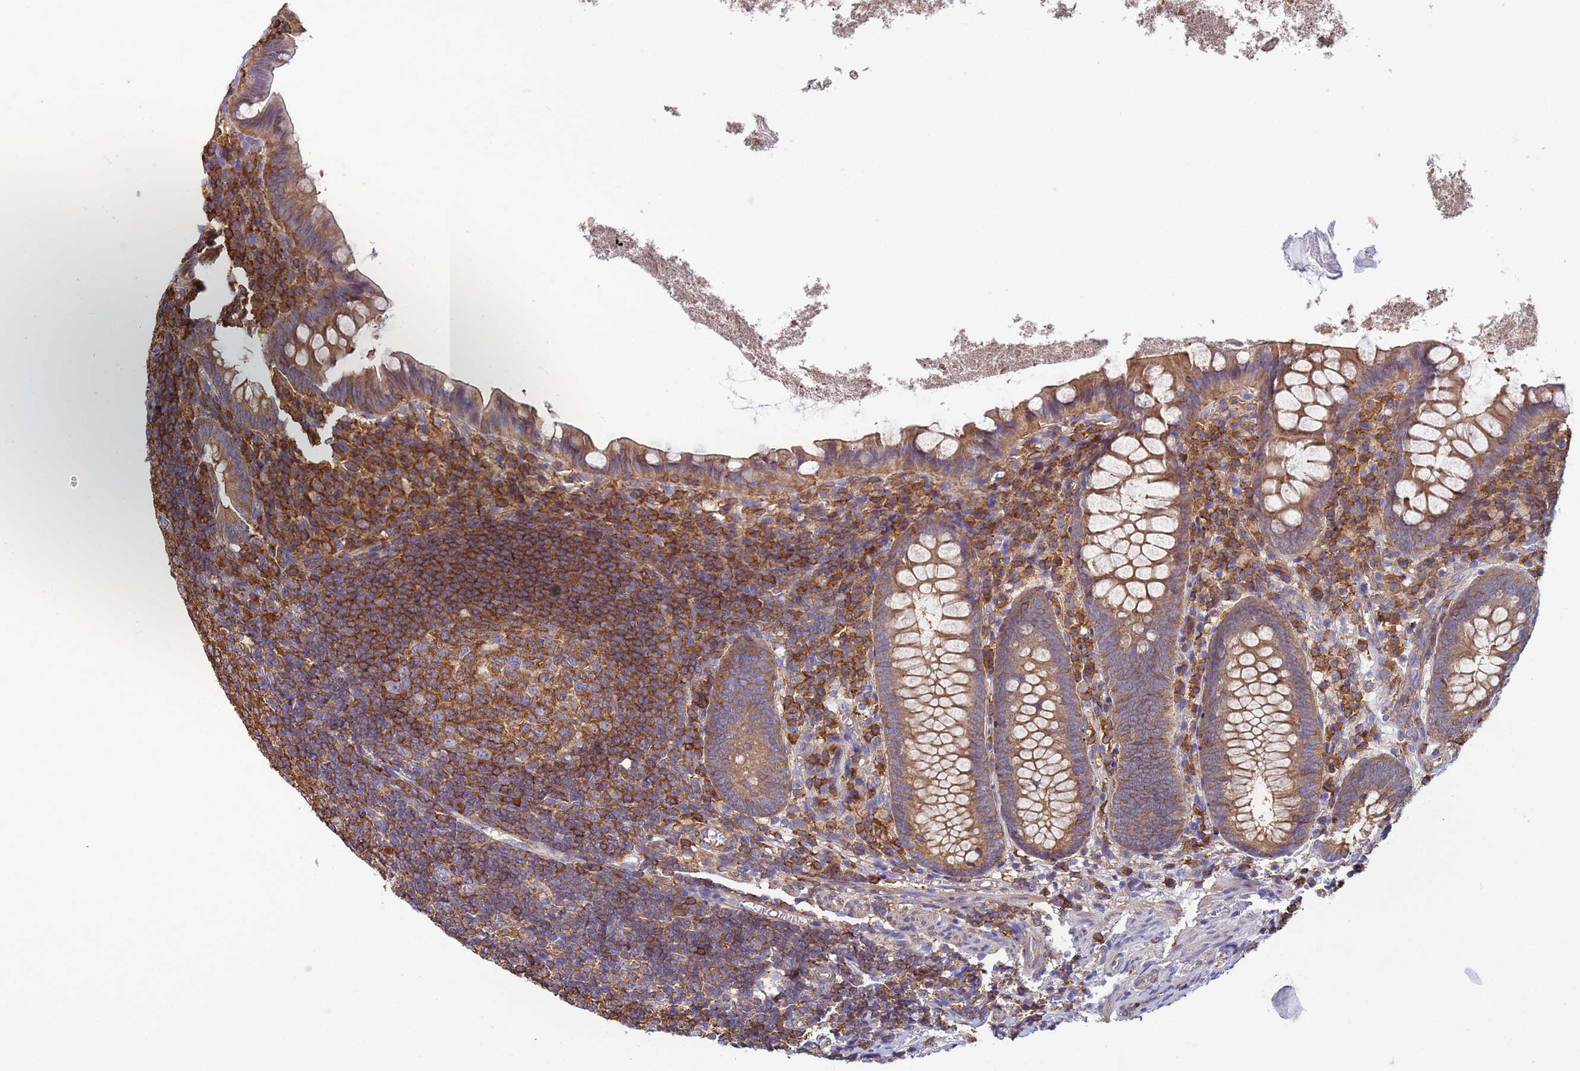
{"staining": {"intensity": "moderate", "quantity": ">75%", "location": "cytoplasmic/membranous"}, "tissue": "appendix", "cell_type": "Glandular cells", "image_type": "normal", "snomed": [{"axis": "morphology", "description": "Normal tissue, NOS"}, {"axis": "topography", "description": "Appendix"}], "caption": "Appendix stained with DAB (3,3'-diaminobenzidine) immunohistochemistry (IHC) demonstrates medium levels of moderate cytoplasmic/membranous expression in approximately >75% of glandular cells.", "gene": "ZNG1A", "patient": {"sex": "female", "age": 51}}